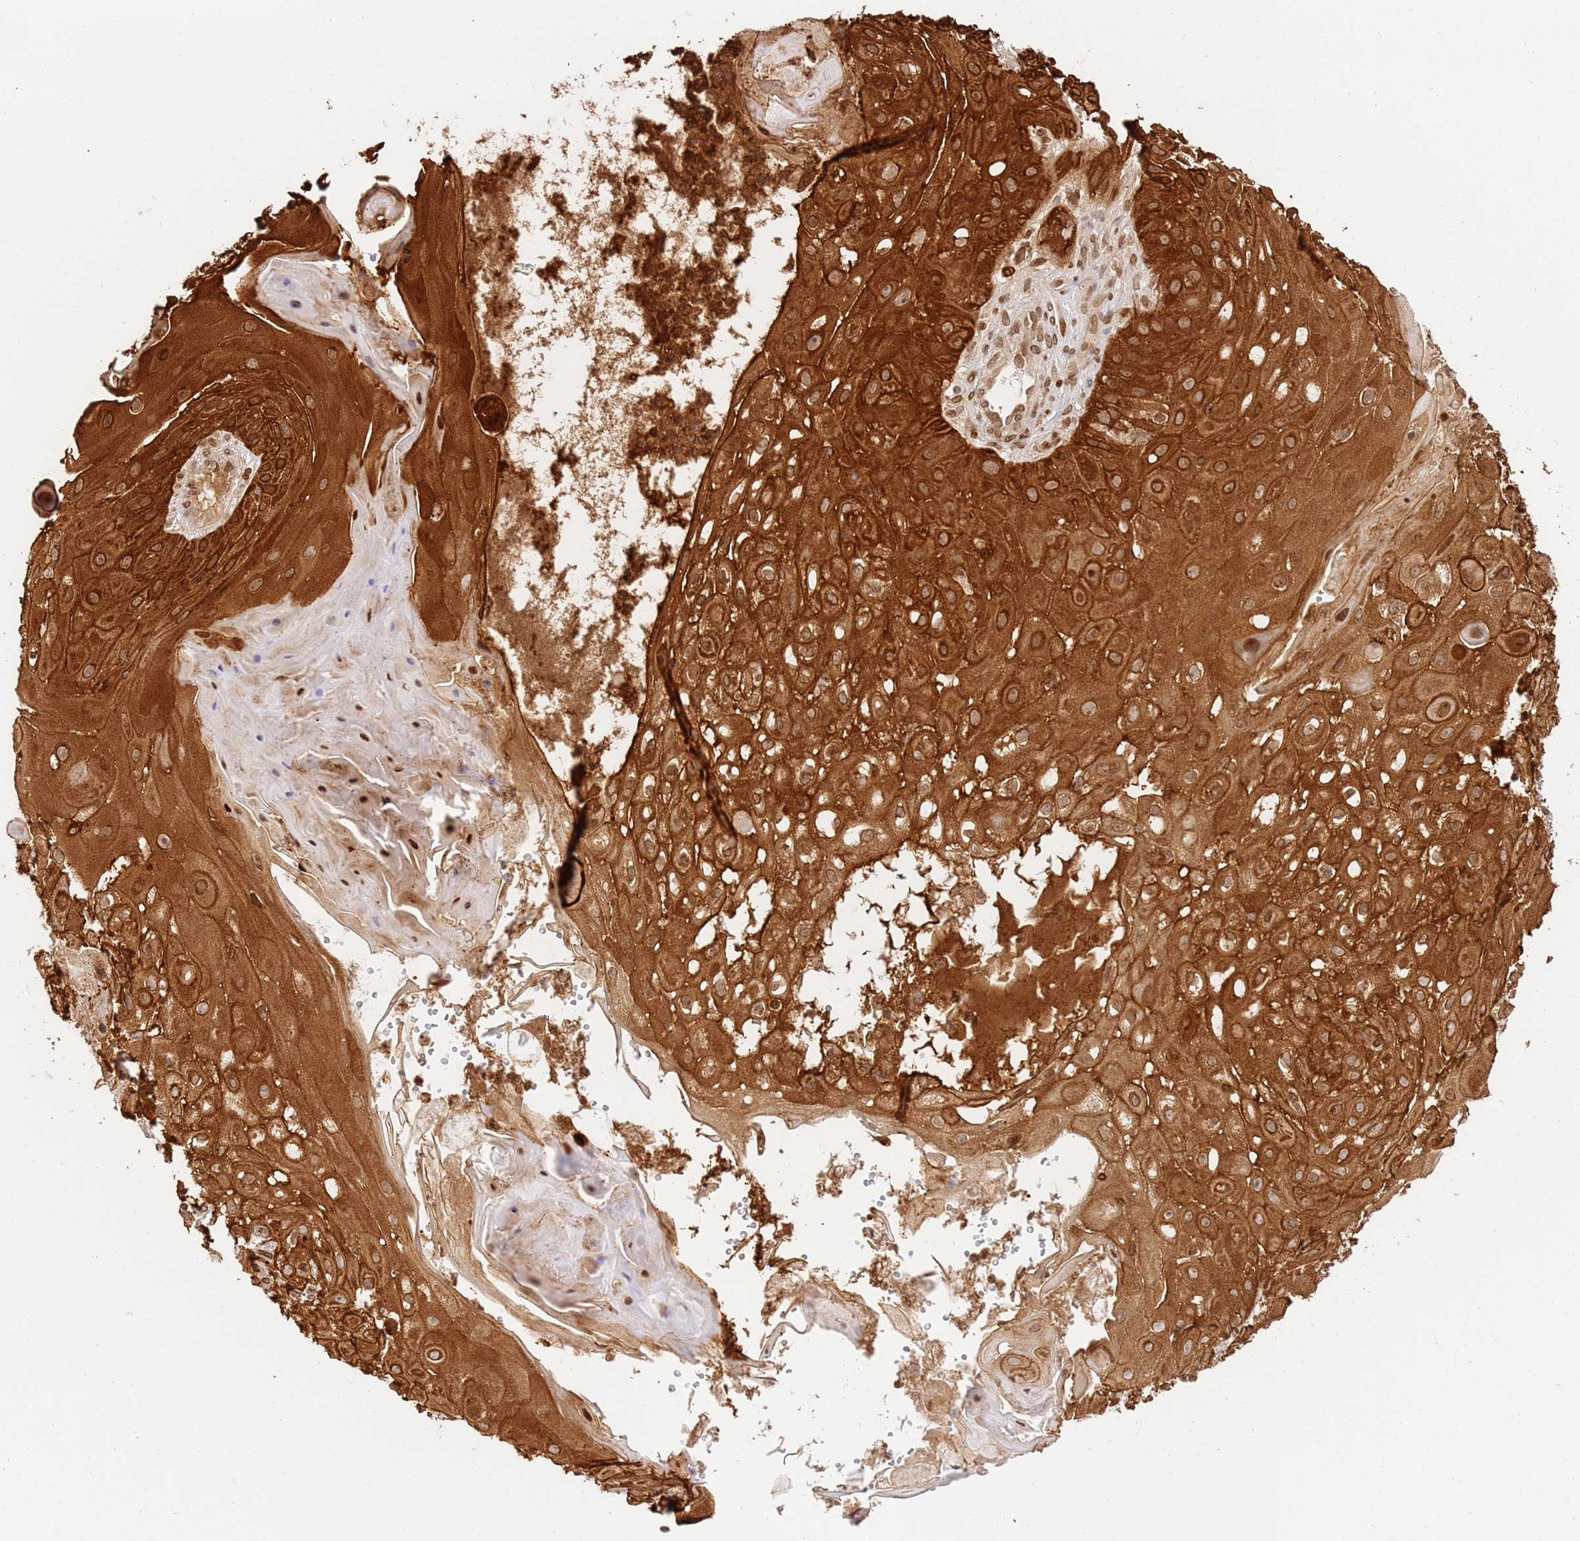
{"staining": {"intensity": "strong", "quantity": ">75%", "location": "cytoplasmic/membranous,nuclear"}, "tissue": "skin cancer", "cell_type": "Tumor cells", "image_type": "cancer", "snomed": [{"axis": "morphology", "description": "Normal tissue, NOS"}, {"axis": "morphology", "description": "Squamous cell carcinoma, NOS"}, {"axis": "topography", "description": "Skin"}, {"axis": "topography", "description": "Cartilage tissue"}], "caption": "Immunohistochemical staining of squamous cell carcinoma (skin) demonstrates high levels of strong cytoplasmic/membranous and nuclear positivity in about >75% of tumor cells.", "gene": "TRIM37", "patient": {"sex": "female", "age": 79}}